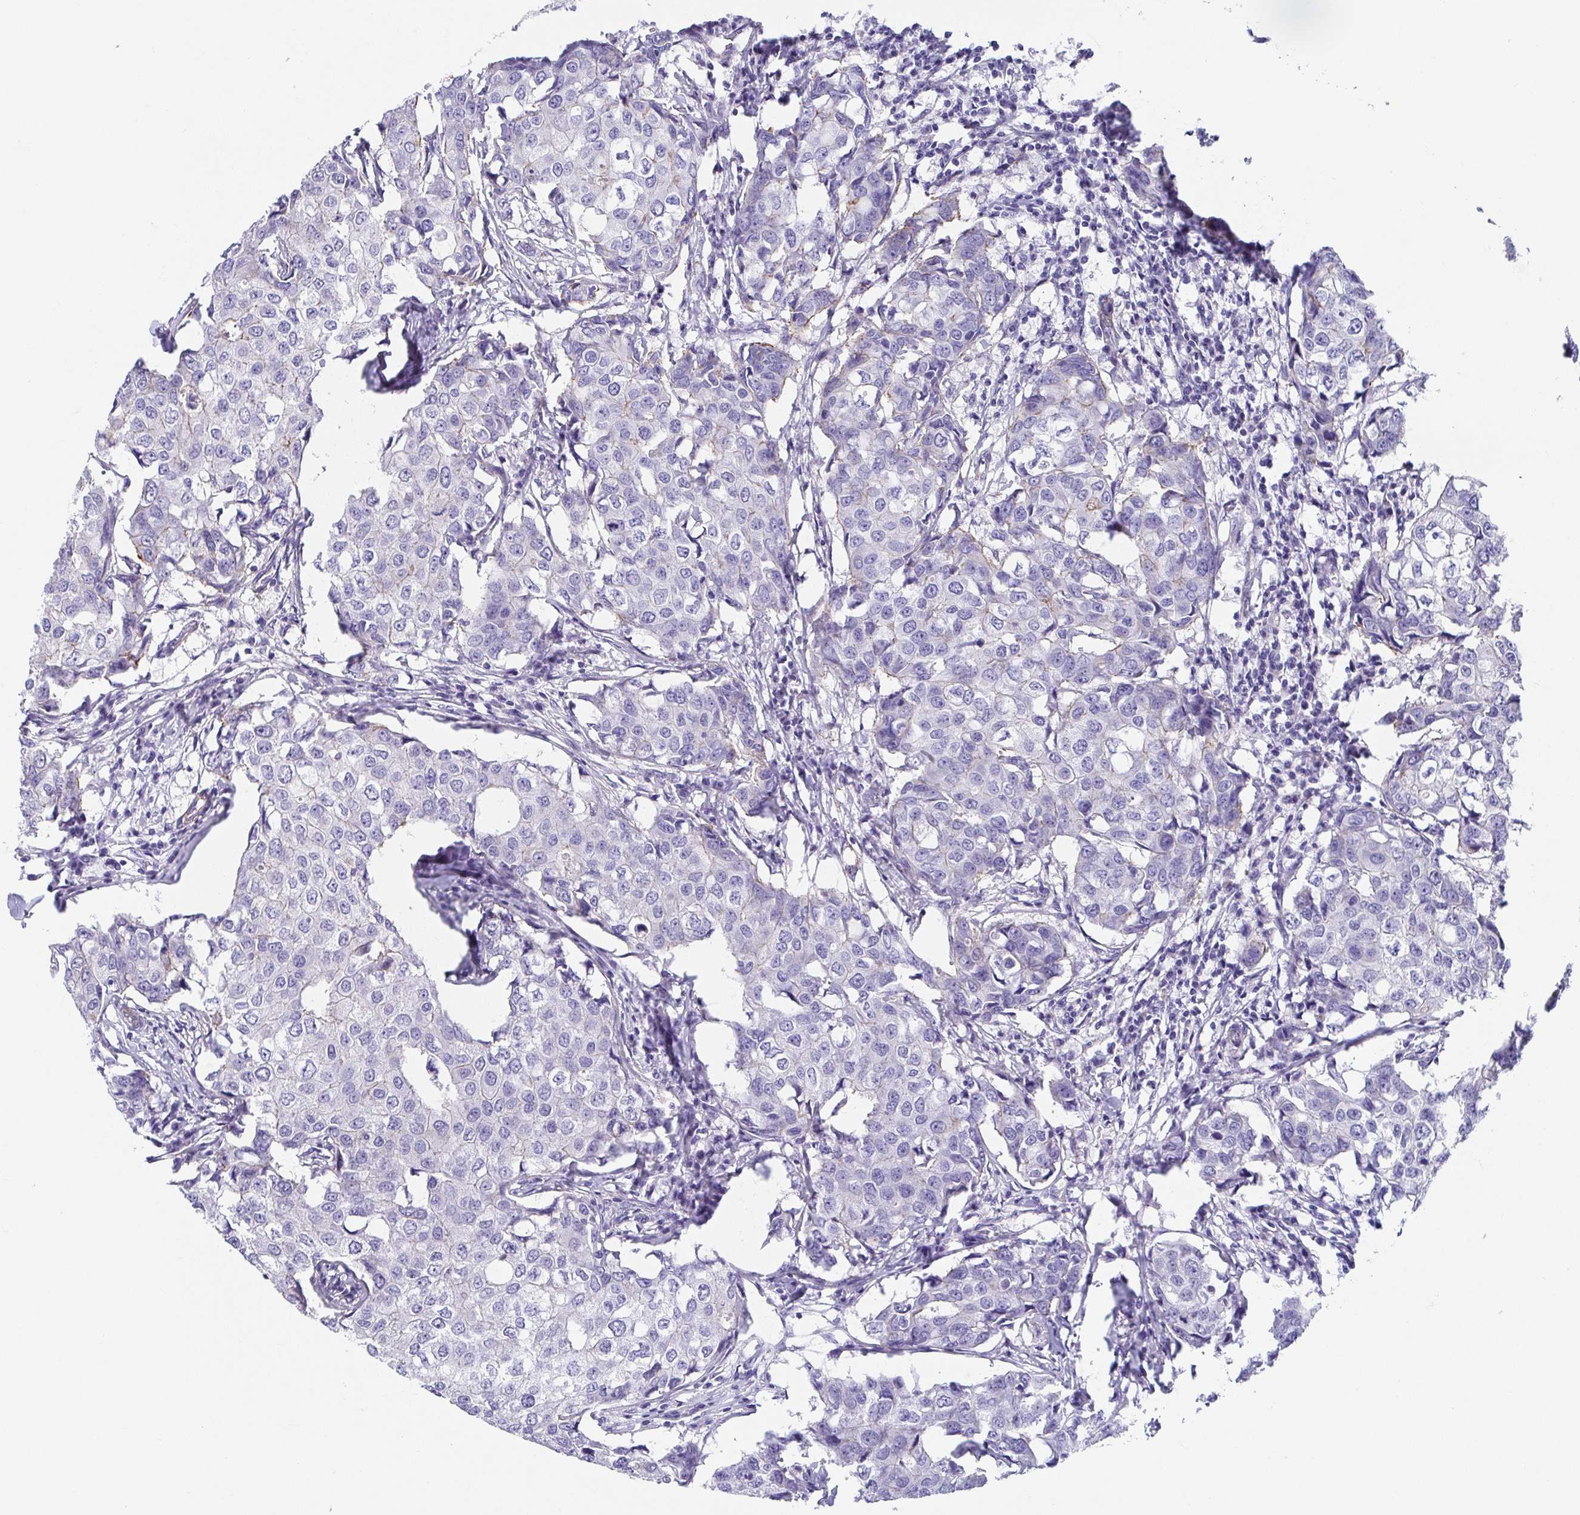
{"staining": {"intensity": "negative", "quantity": "none", "location": "none"}, "tissue": "breast cancer", "cell_type": "Tumor cells", "image_type": "cancer", "snomed": [{"axis": "morphology", "description": "Duct carcinoma"}, {"axis": "topography", "description": "Breast"}], "caption": "Immunohistochemistry (IHC) photomicrograph of breast cancer (invasive ductal carcinoma) stained for a protein (brown), which demonstrates no staining in tumor cells. (Stains: DAB (3,3'-diaminobenzidine) immunohistochemistry (IHC) with hematoxylin counter stain, Microscopy: brightfield microscopy at high magnification).", "gene": "TRAM2", "patient": {"sex": "female", "age": 27}}